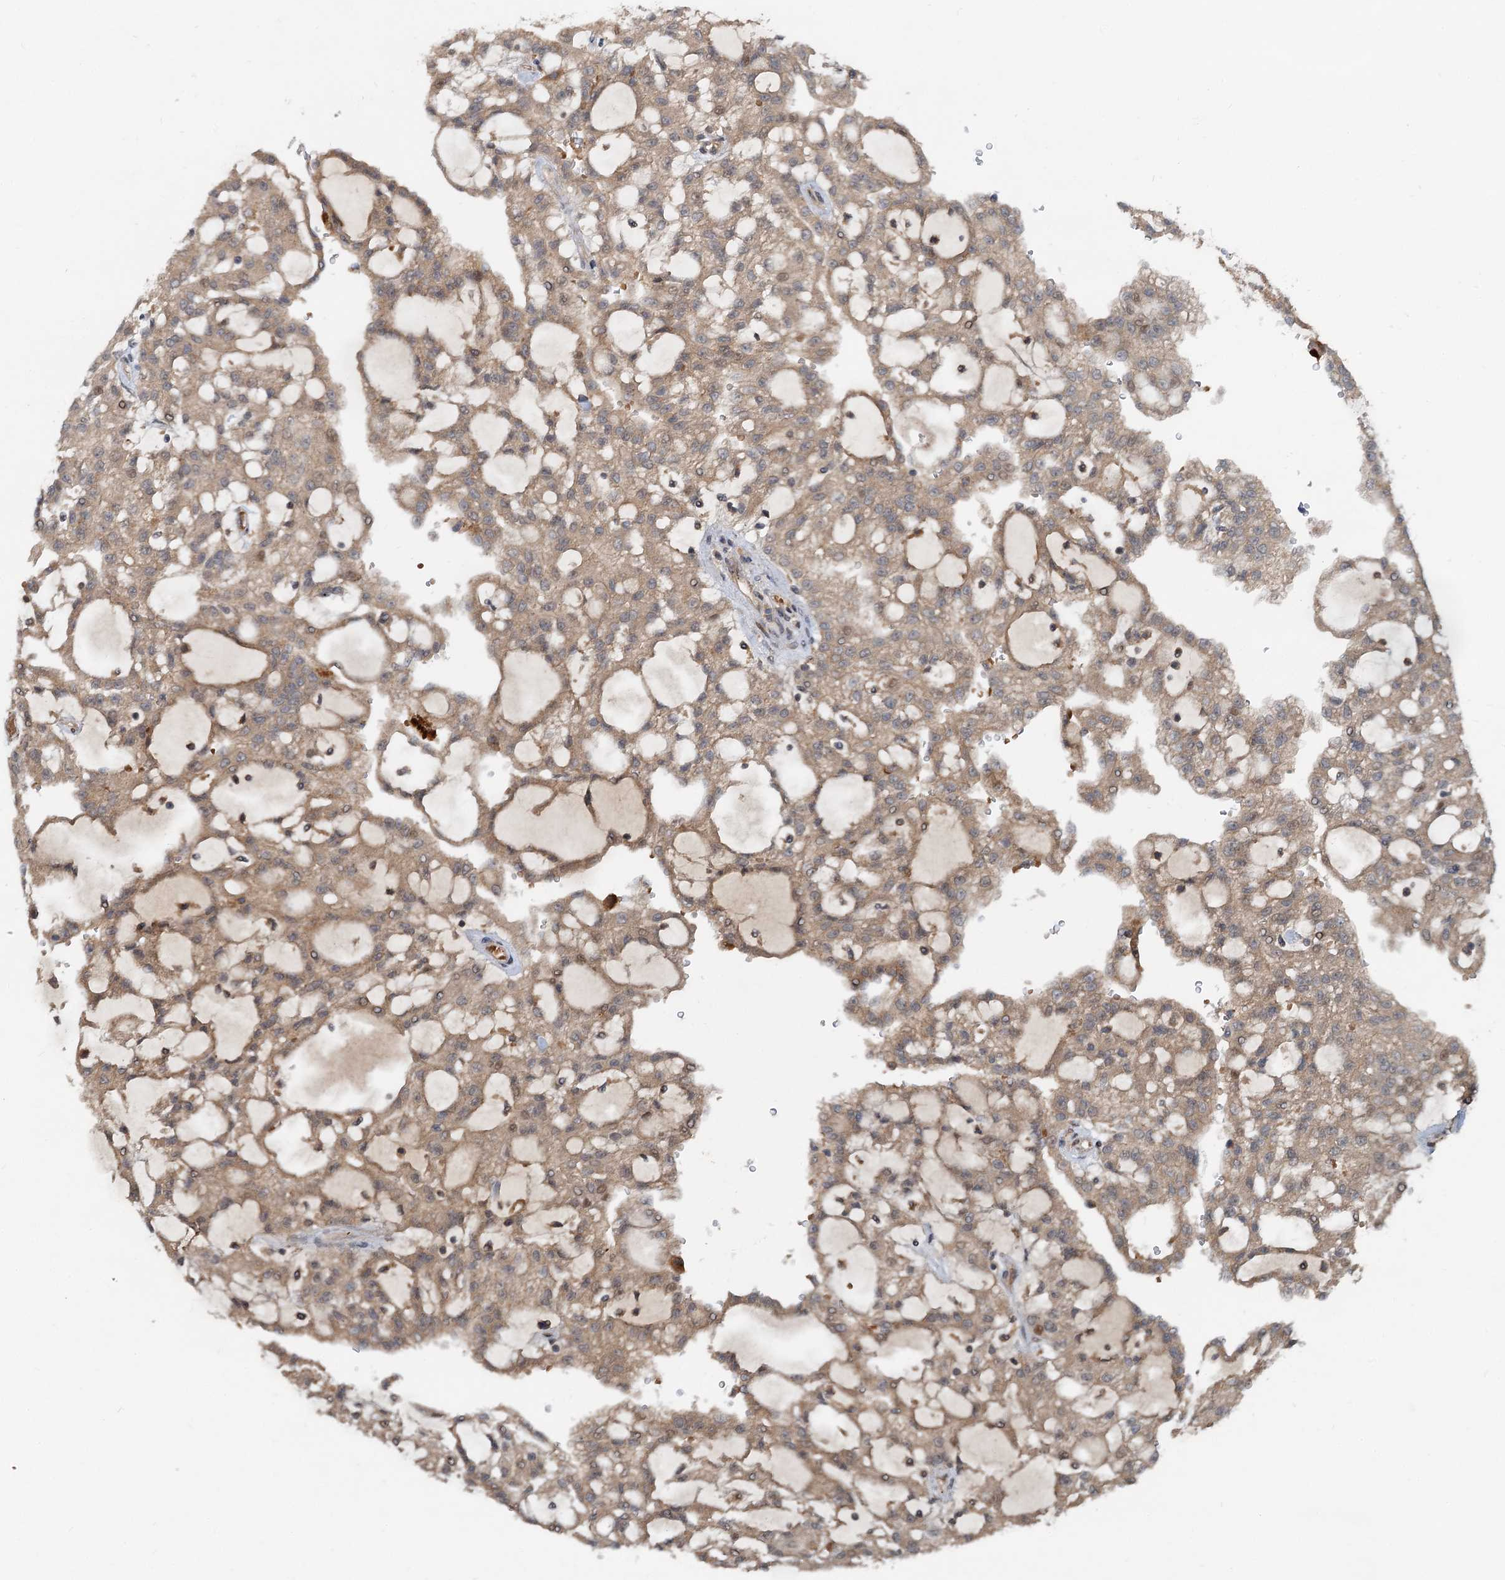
{"staining": {"intensity": "weak", "quantity": ">75%", "location": "cytoplasmic/membranous"}, "tissue": "renal cancer", "cell_type": "Tumor cells", "image_type": "cancer", "snomed": [{"axis": "morphology", "description": "Adenocarcinoma, NOS"}, {"axis": "topography", "description": "Kidney"}], "caption": "Tumor cells reveal weak cytoplasmic/membranous staining in about >75% of cells in renal adenocarcinoma.", "gene": "CEP68", "patient": {"sex": "male", "age": 63}}